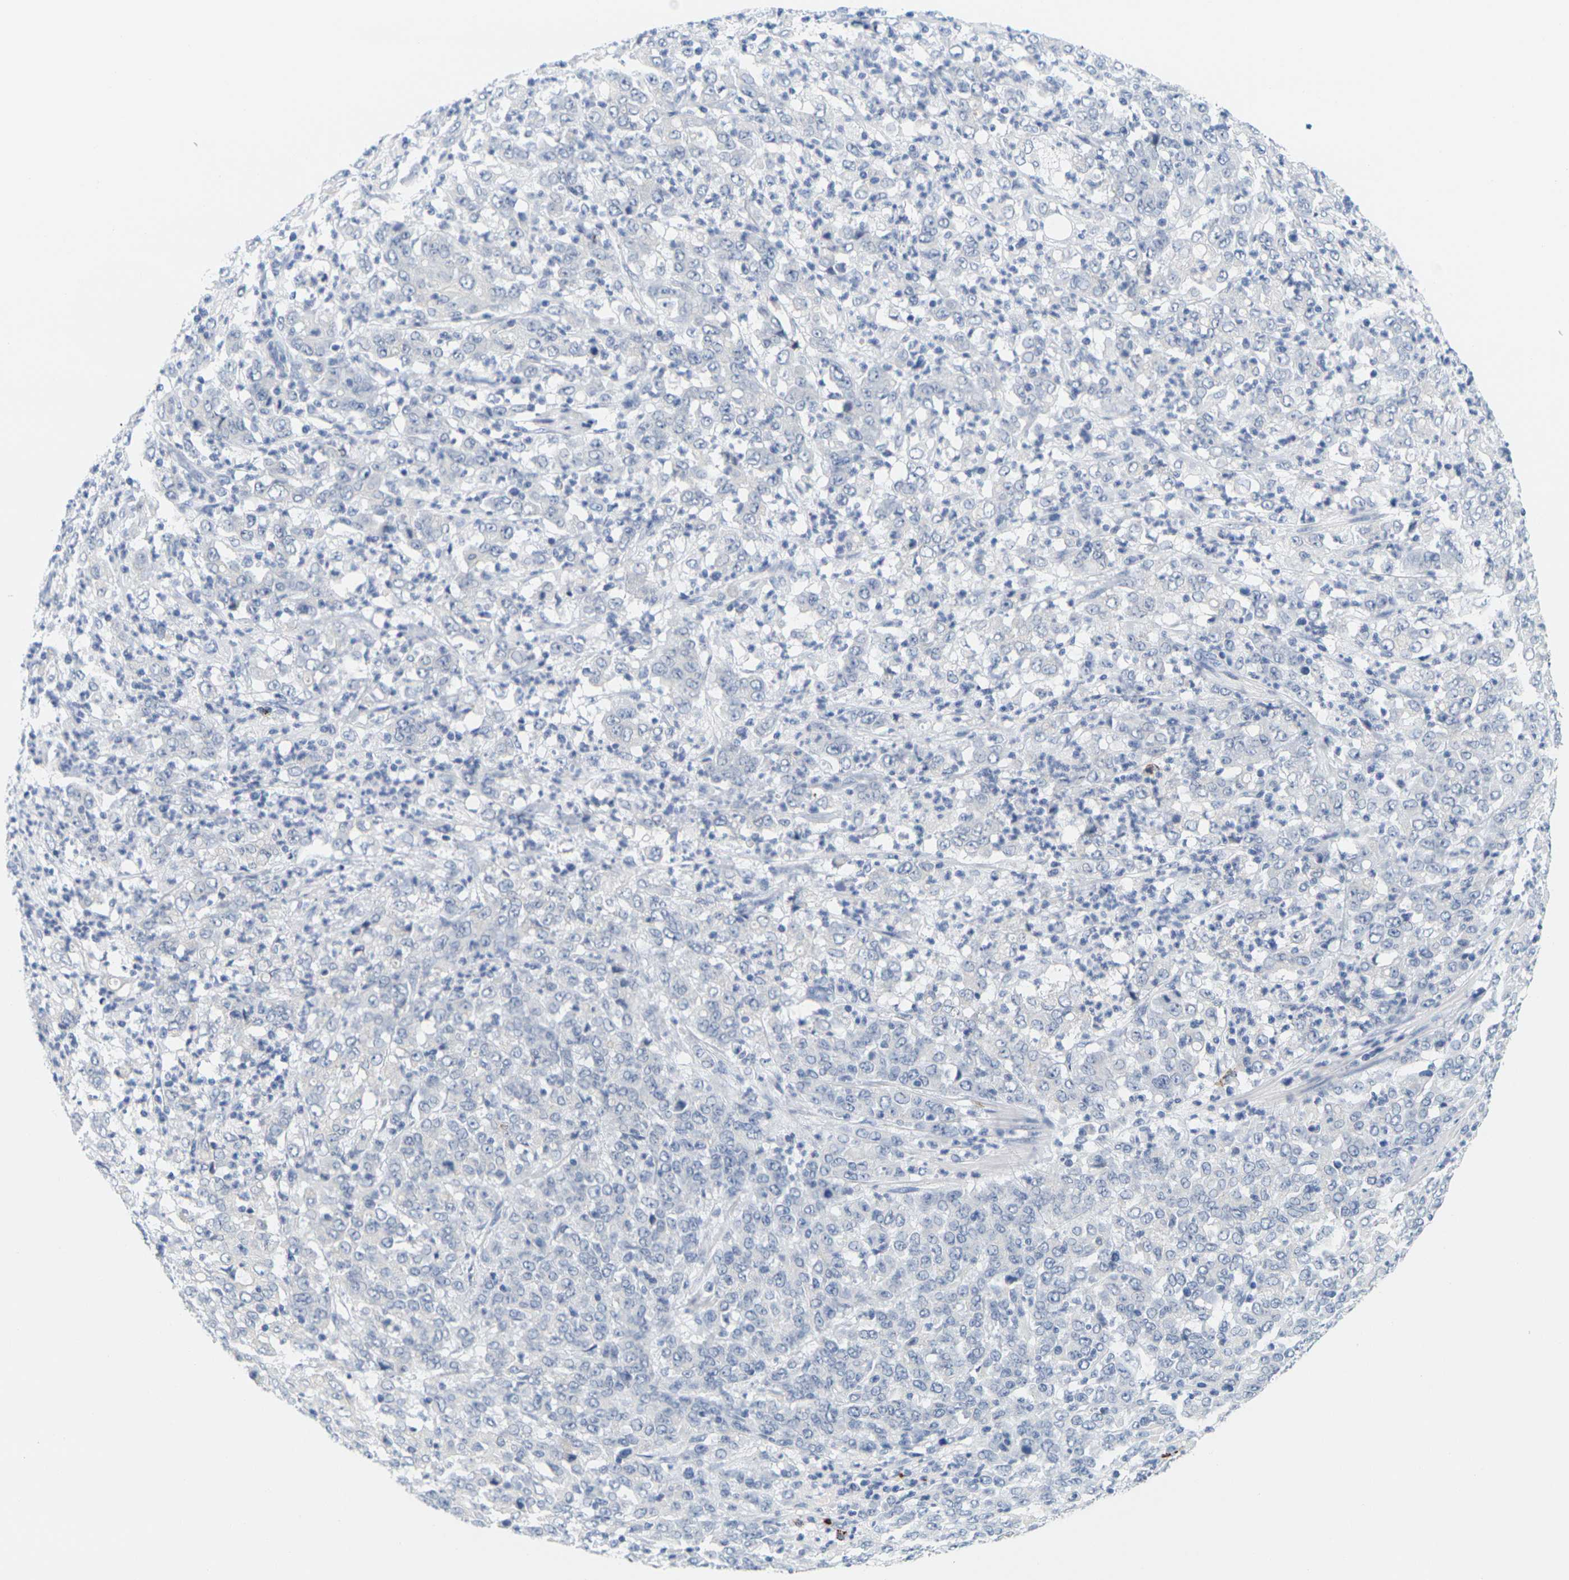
{"staining": {"intensity": "negative", "quantity": "none", "location": "none"}, "tissue": "stomach cancer", "cell_type": "Tumor cells", "image_type": "cancer", "snomed": [{"axis": "morphology", "description": "Adenocarcinoma, NOS"}, {"axis": "topography", "description": "Stomach, lower"}], "caption": "High power microscopy histopathology image of an immunohistochemistry (IHC) micrograph of adenocarcinoma (stomach), revealing no significant expression in tumor cells.", "gene": "HLA-DOB", "patient": {"sex": "female", "age": 71}}